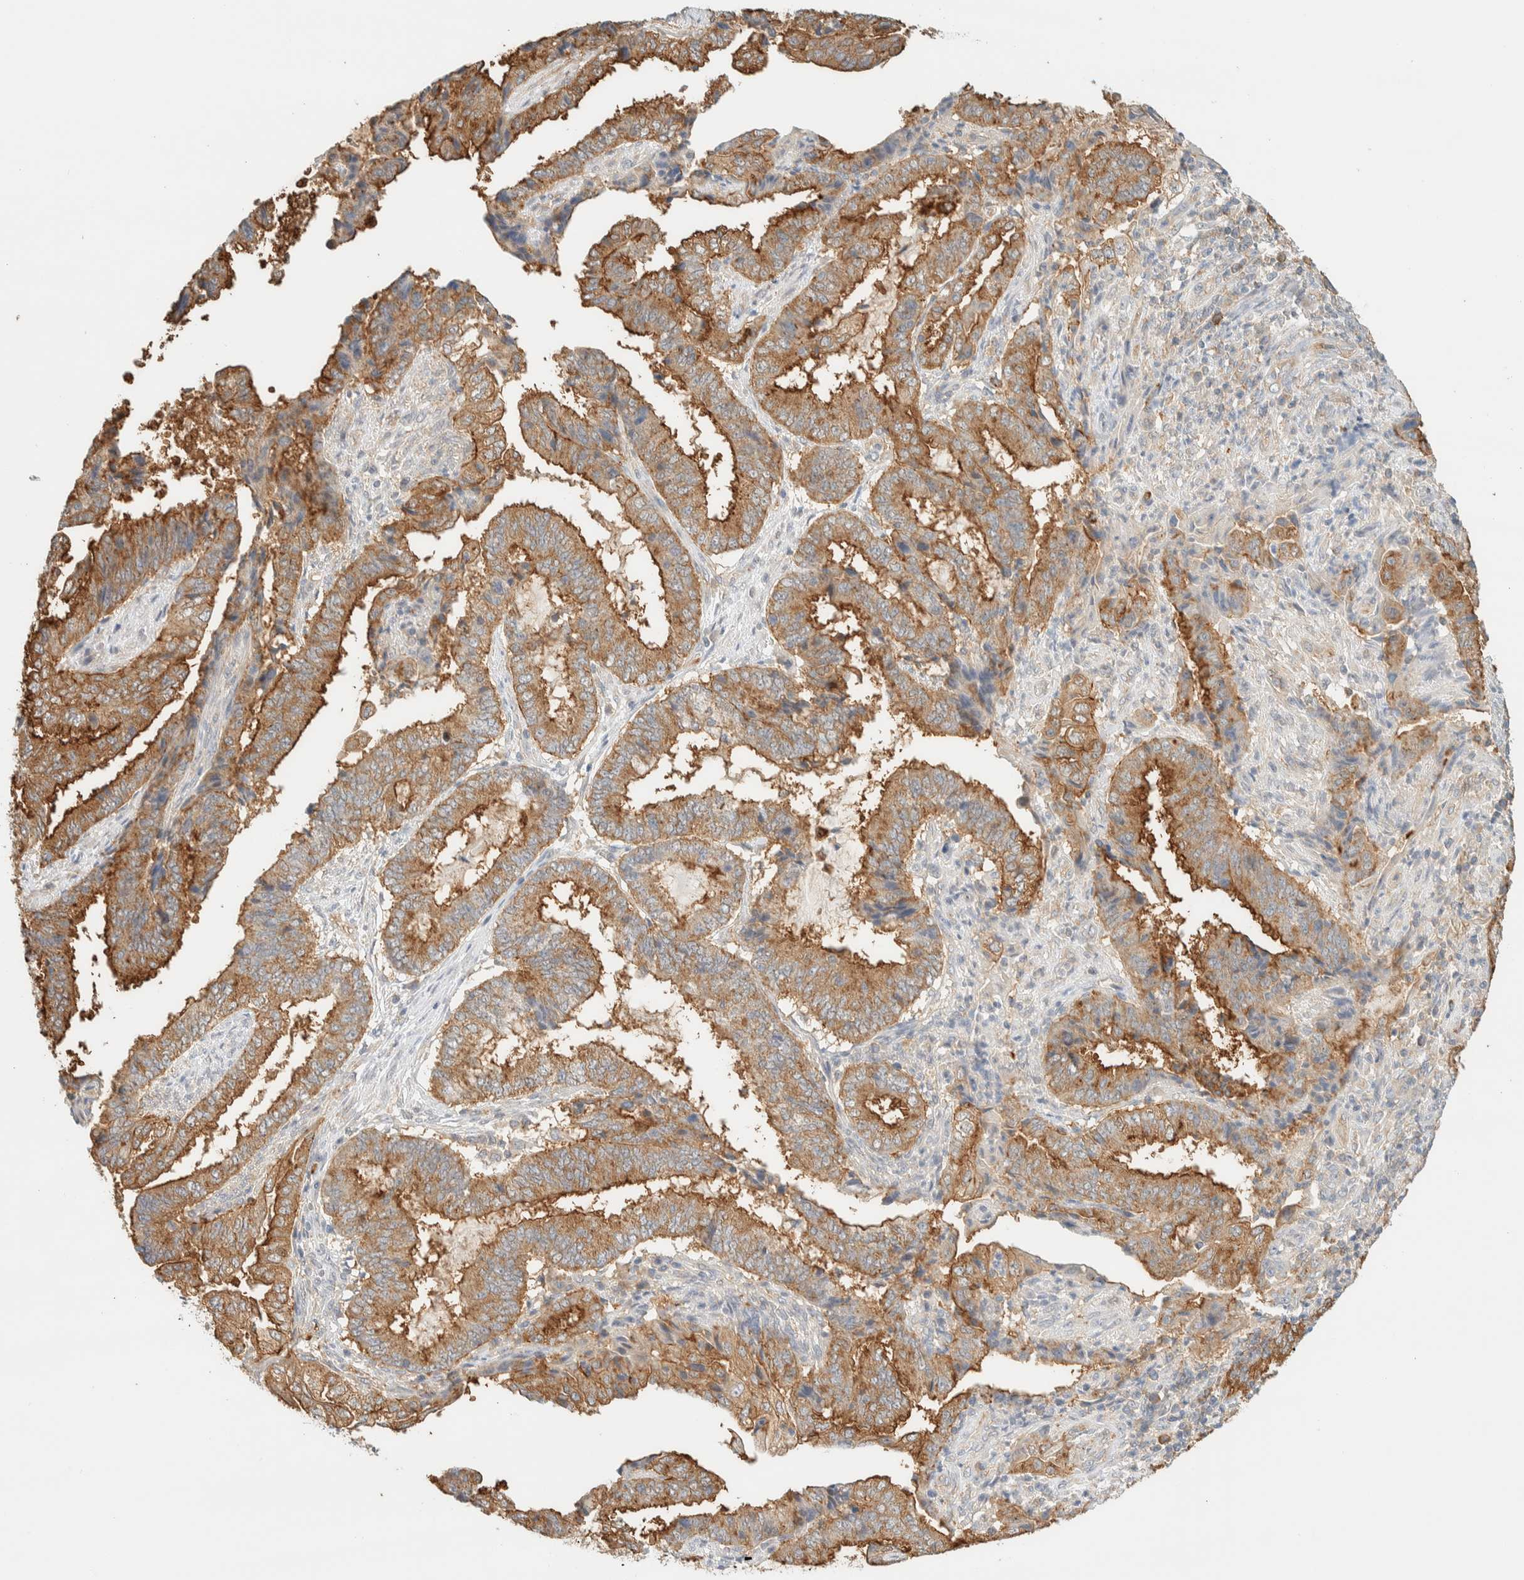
{"staining": {"intensity": "strong", "quantity": ">75%", "location": "cytoplasmic/membranous"}, "tissue": "endometrial cancer", "cell_type": "Tumor cells", "image_type": "cancer", "snomed": [{"axis": "morphology", "description": "Adenocarcinoma, NOS"}, {"axis": "topography", "description": "Endometrium"}], "caption": "Strong cytoplasmic/membranous protein expression is appreciated in approximately >75% of tumor cells in endometrial cancer. (DAB (3,3'-diaminobenzidine) = brown stain, brightfield microscopy at high magnification).", "gene": "TBC1D8B", "patient": {"sex": "female", "age": 51}}